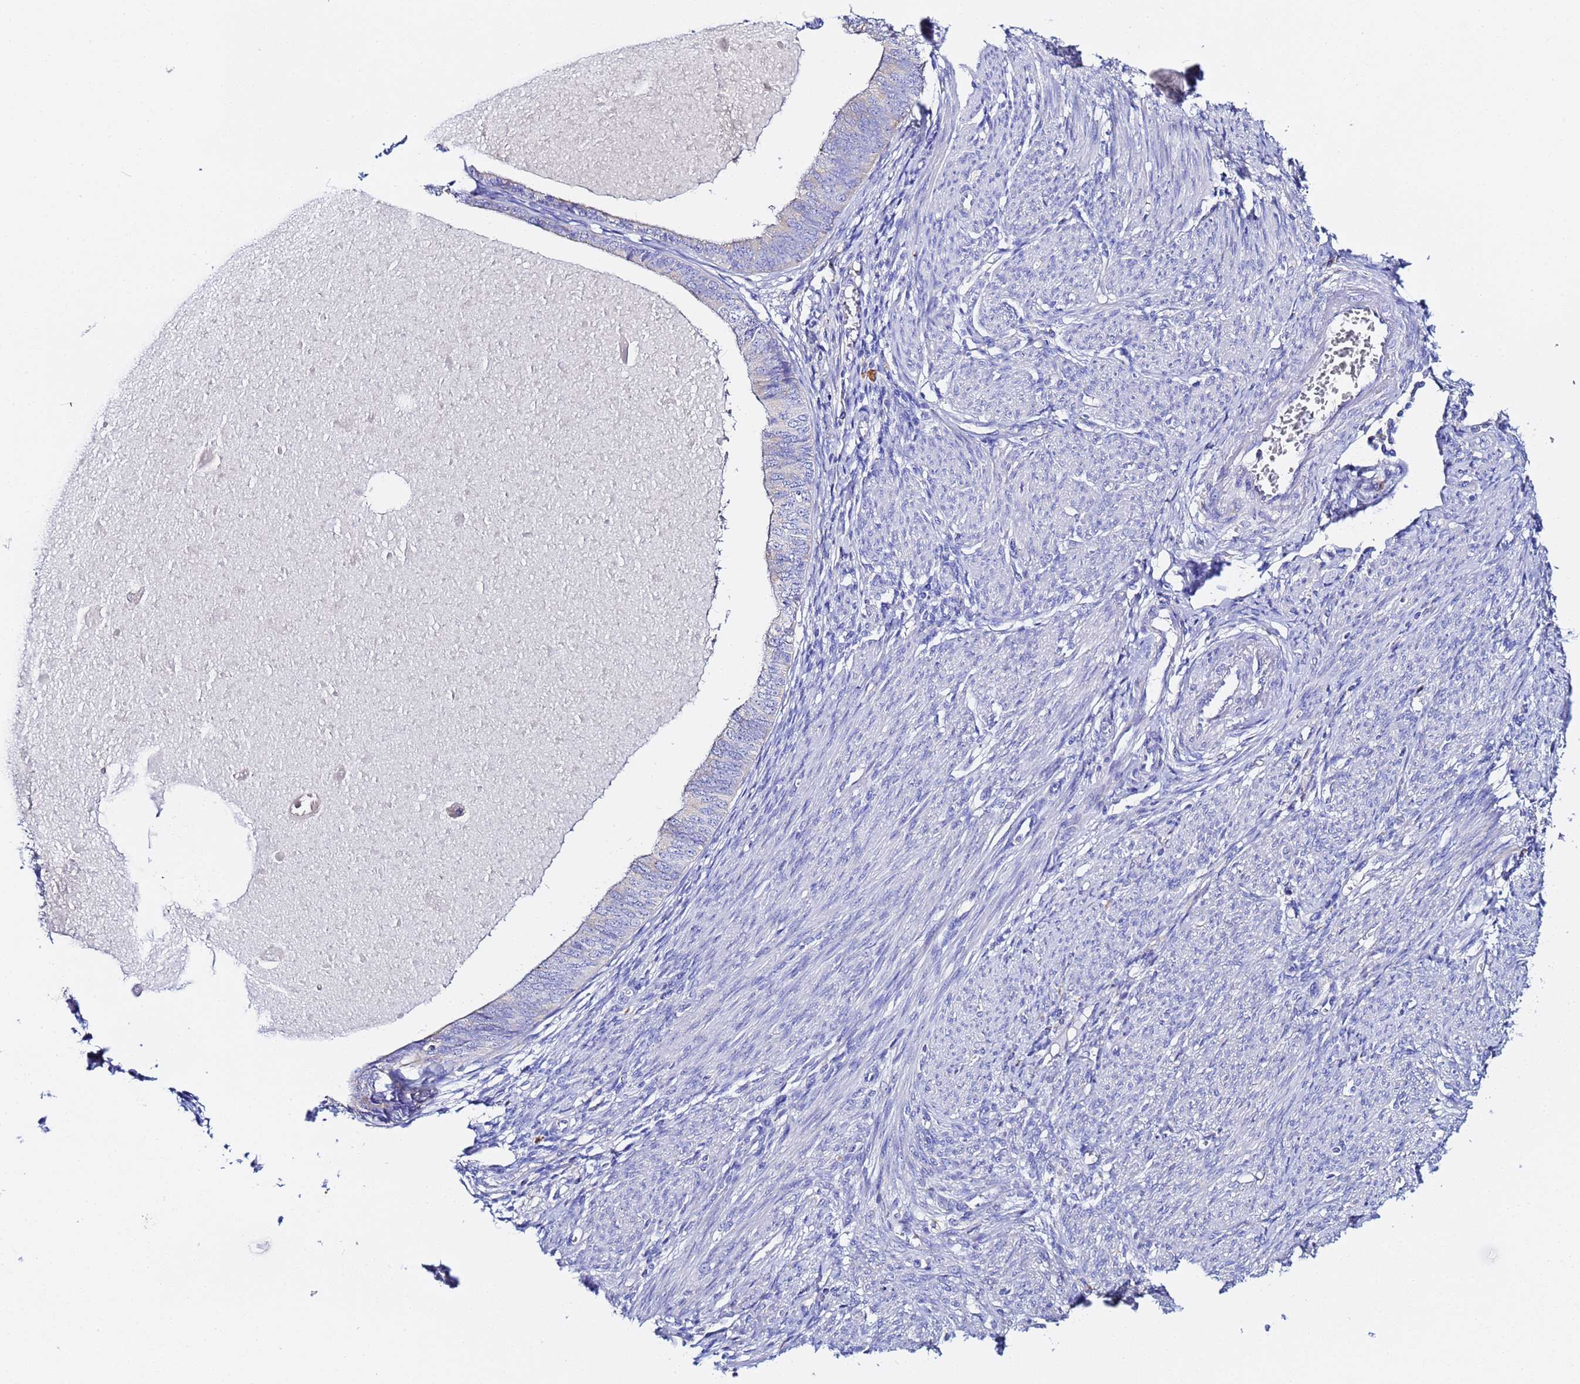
{"staining": {"intensity": "negative", "quantity": "none", "location": "none"}, "tissue": "endometrial cancer", "cell_type": "Tumor cells", "image_type": "cancer", "snomed": [{"axis": "morphology", "description": "Adenocarcinoma, NOS"}, {"axis": "topography", "description": "Endometrium"}], "caption": "This is an IHC histopathology image of human endometrial cancer. There is no positivity in tumor cells.", "gene": "VTI1B", "patient": {"sex": "female", "age": 68}}